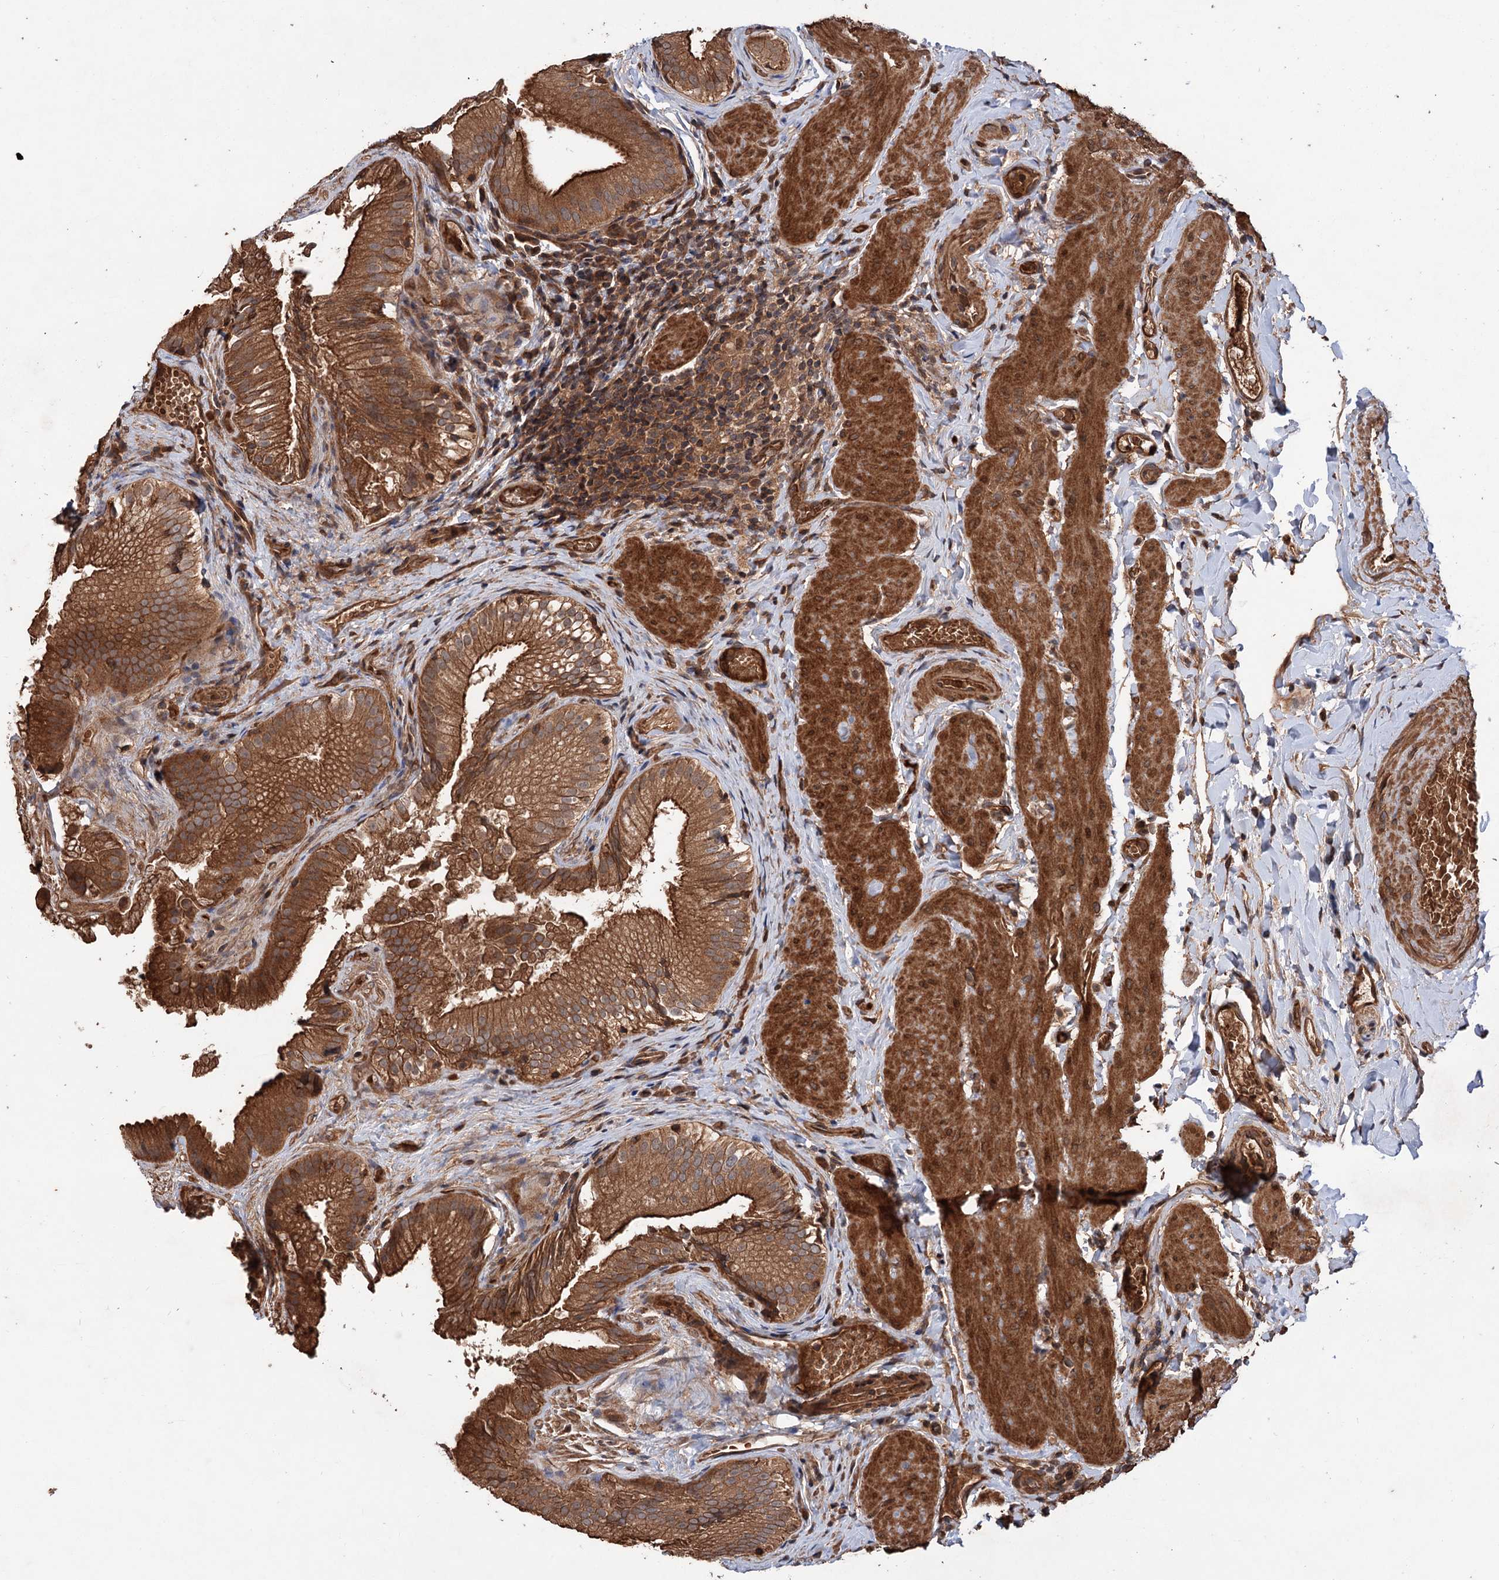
{"staining": {"intensity": "strong", "quantity": ">75%", "location": "cytoplasmic/membranous"}, "tissue": "gallbladder", "cell_type": "Glandular cells", "image_type": "normal", "snomed": [{"axis": "morphology", "description": "Normal tissue, NOS"}, {"axis": "topography", "description": "Gallbladder"}], "caption": "Immunohistochemistry micrograph of normal gallbladder: gallbladder stained using immunohistochemistry exhibits high levels of strong protein expression localized specifically in the cytoplasmic/membranous of glandular cells, appearing as a cytoplasmic/membranous brown color.", "gene": "ADK", "patient": {"sex": "female", "age": 30}}